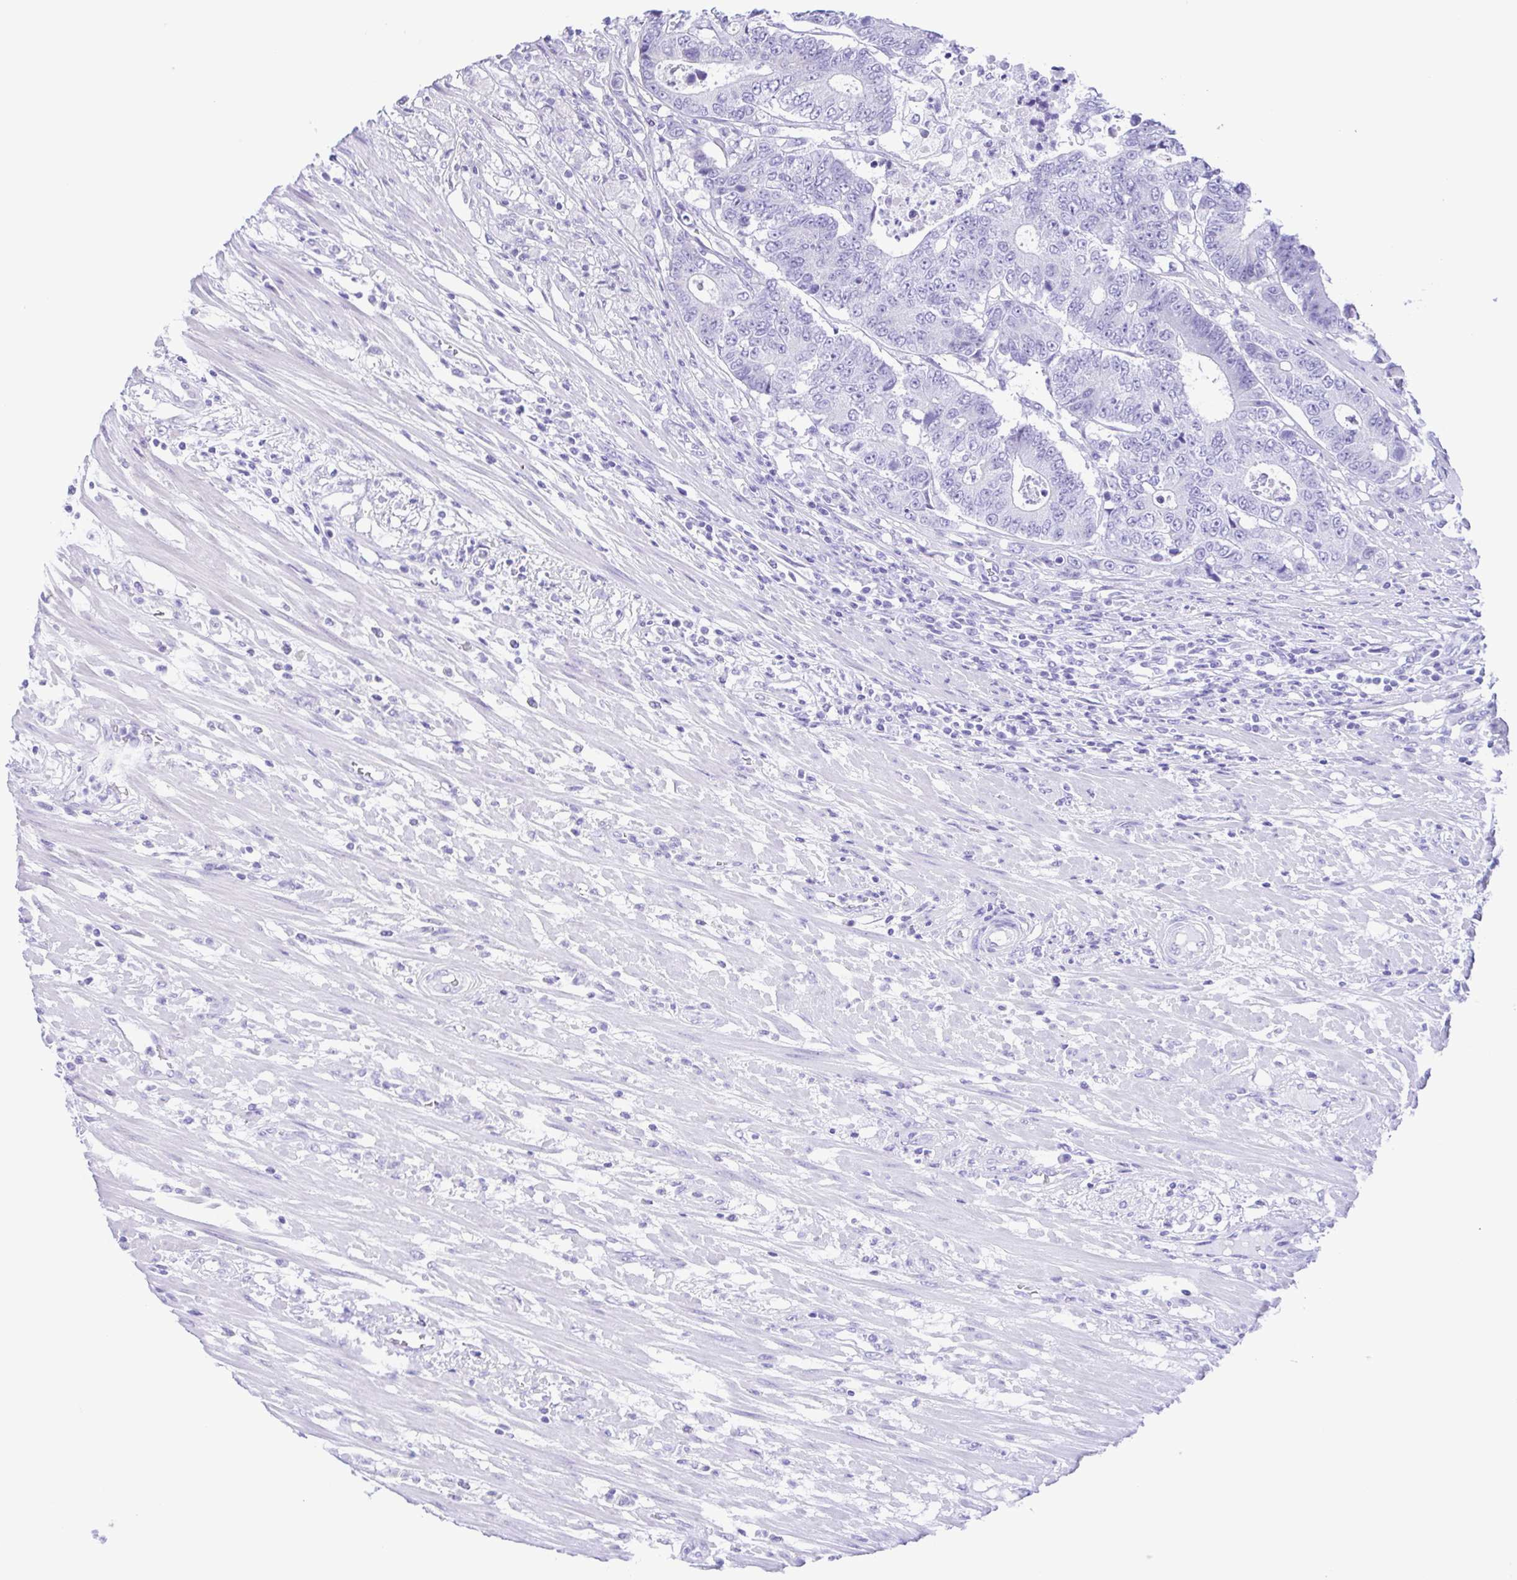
{"staining": {"intensity": "negative", "quantity": "none", "location": "none"}, "tissue": "colorectal cancer", "cell_type": "Tumor cells", "image_type": "cancer", "snomed": [{"axis": "morphology", "description": "Adenocarcinoma, NOS"}, {"axis": "topography", "description": "Colon"}], "caption": "Tumor cells show no significant positivity in adenocarcinoma (colorectal). Nuclei are stained in blue.", "gene": "TGM3", "patient": {"sex": "female", "age": 48}}